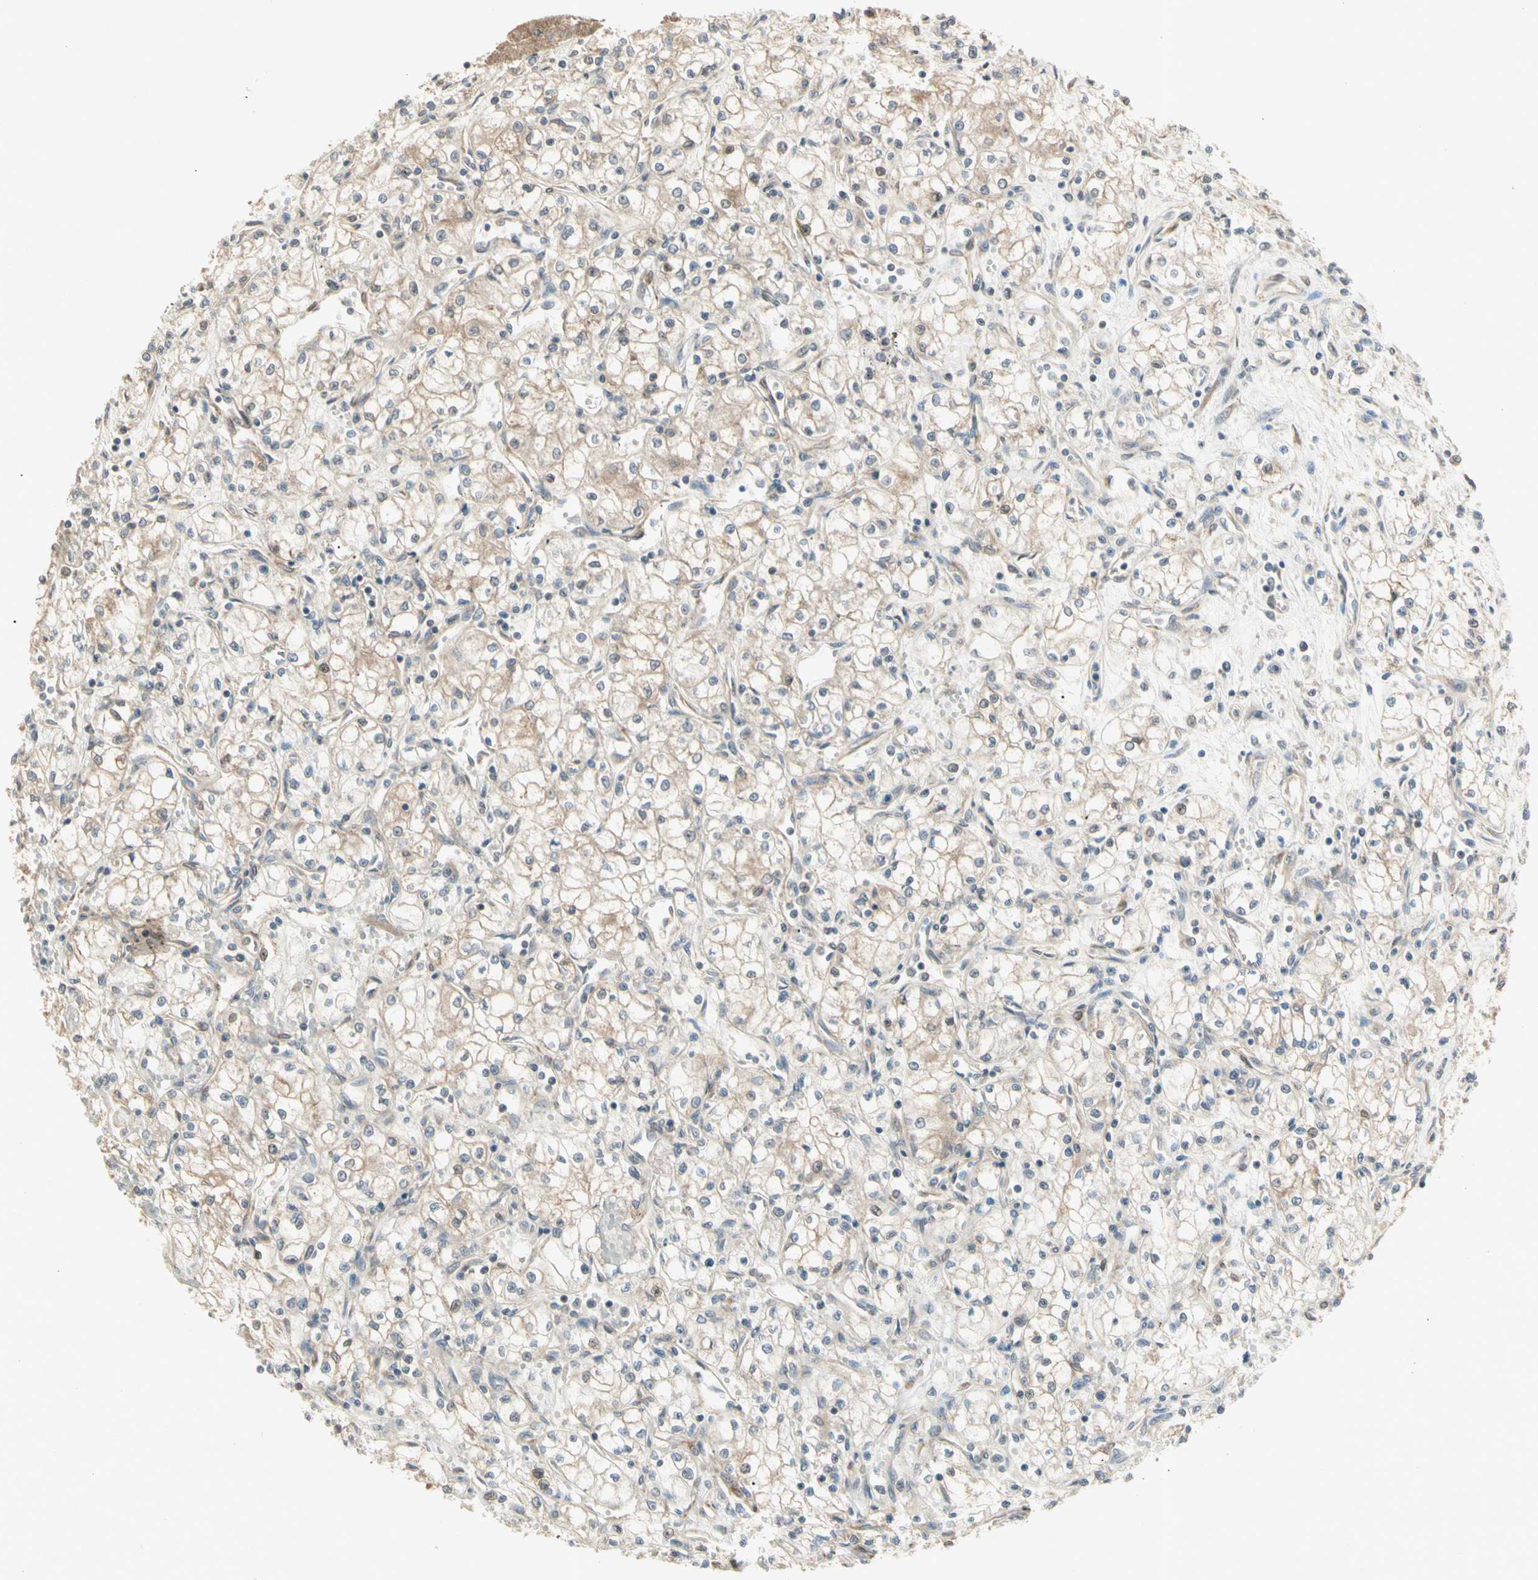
{"staining": {"intensity": "weak", "quantity": "25%-75%", "location": "cytoplasmic/membranous"}, "tissue": "renal cancer", "cell_type": "Tumor cells", "image_type": "cancer", "snomed": [{"axis": "morphology", "description": "Normal tissue, NOS"}, {"axis": "morphology", "description": "Adenocarcinoma, NOS"}, {"axis": "topography", "description": "Kidney"}], "caption": "Renal adenocarcinoma tissue reveals weak cytoplasmic/membranous expression in approximately 25%-75% of tumor cells, visualized by immunohistochemistry.", "gene": "IRAG1", "patient": {"sex": "male", "age": 59}}